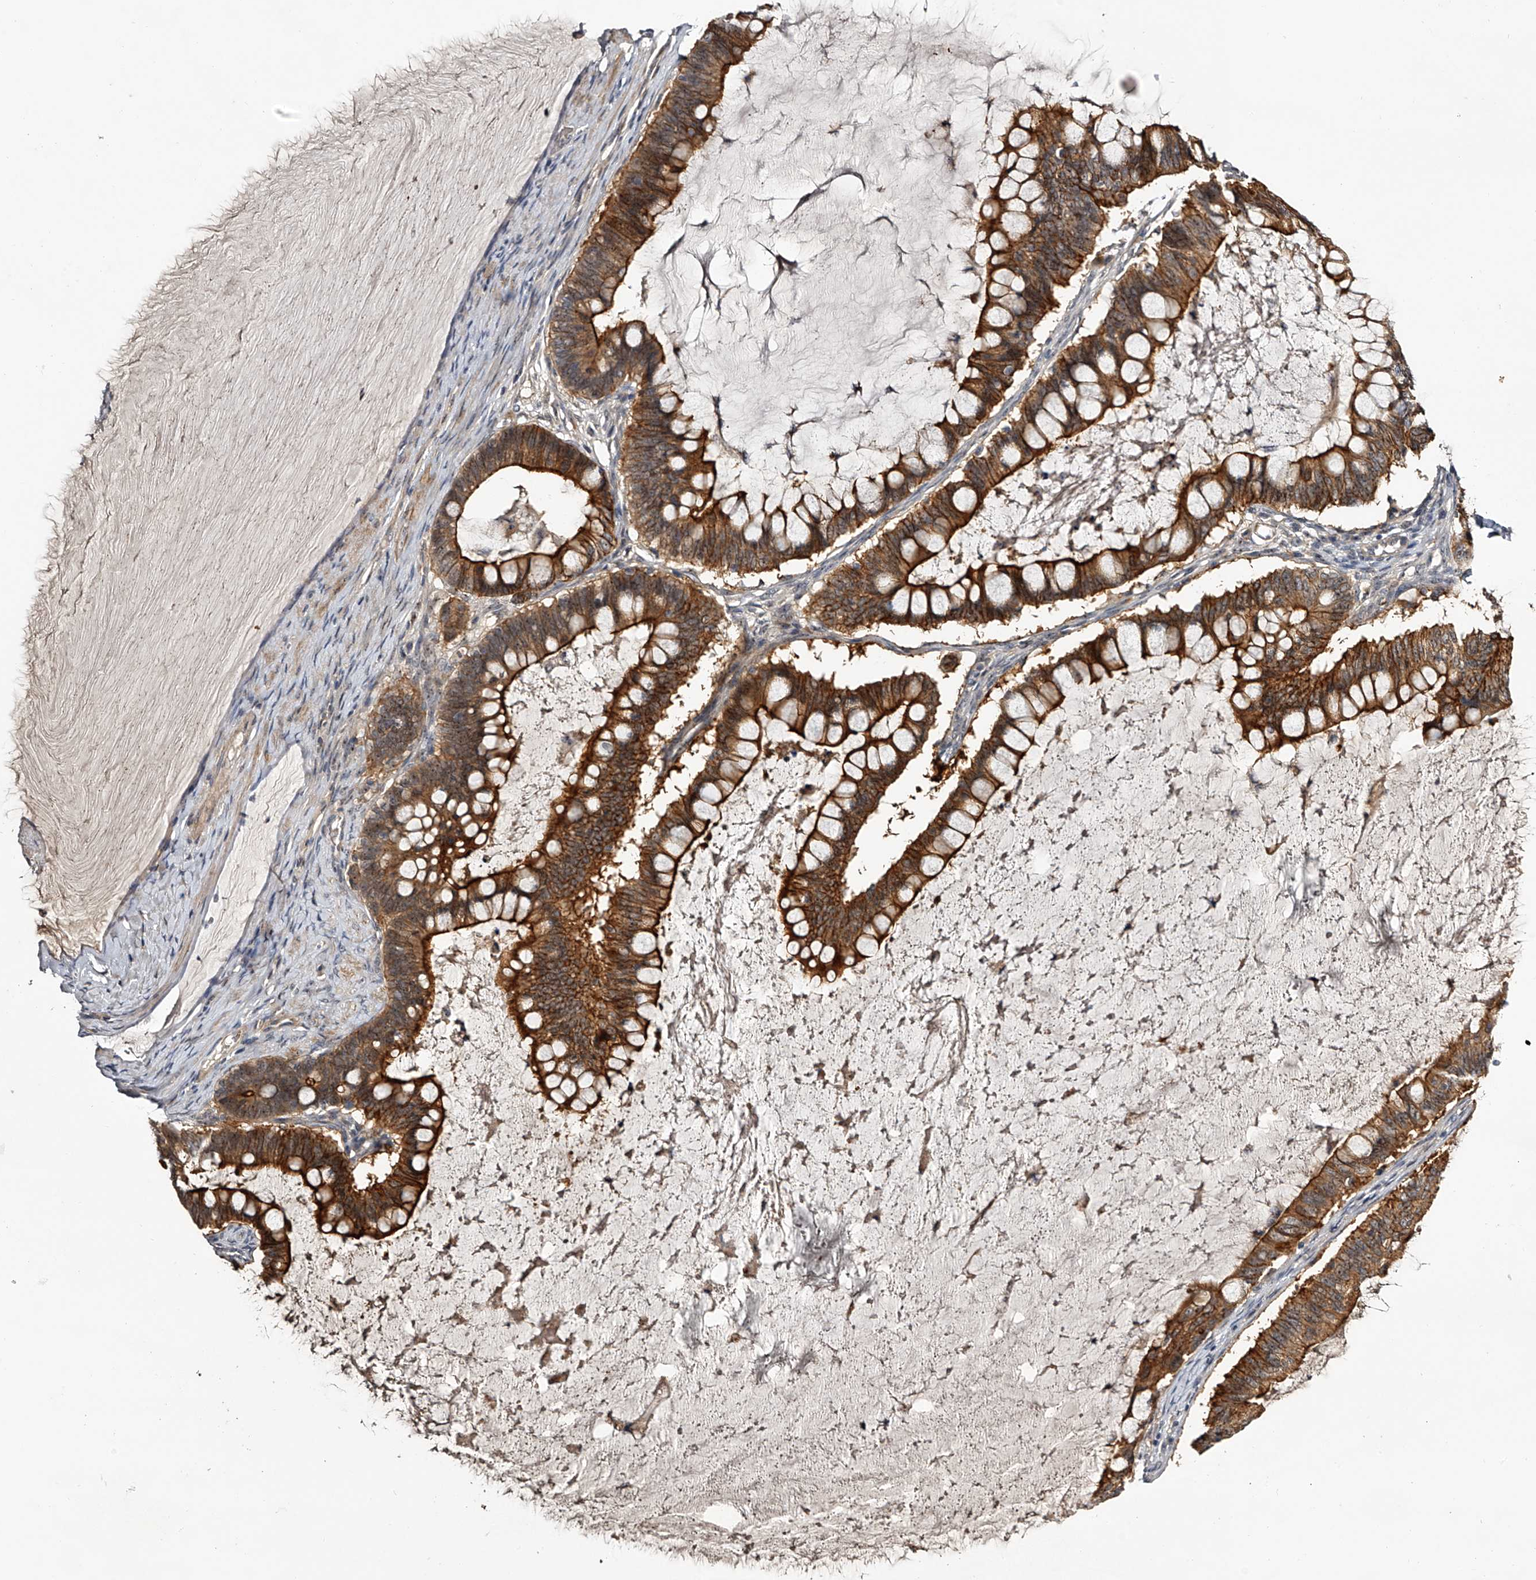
{"staining": {"intensity": "strong", "quantity": "25%-75%", "location": "cytoplasmic/membranous"}, "tissue": "ovarian cancer", "cell_type": "Tumor cells", "image_type": "cancer", "snomed": [{"axis": "morphology", "description": "Cystadenocarcinoma, mucinous, NOS"}, {"axis": "topography", "description": "Ovary"}], "caption": "A brown stain highlights strong cytoplasmic/membranous positivity of a protein in mucinous cystadenocarcinoma (ovarian) tumor cells.", "gene": "MDN1", "patient": {"sex": "female", "age": 61}}